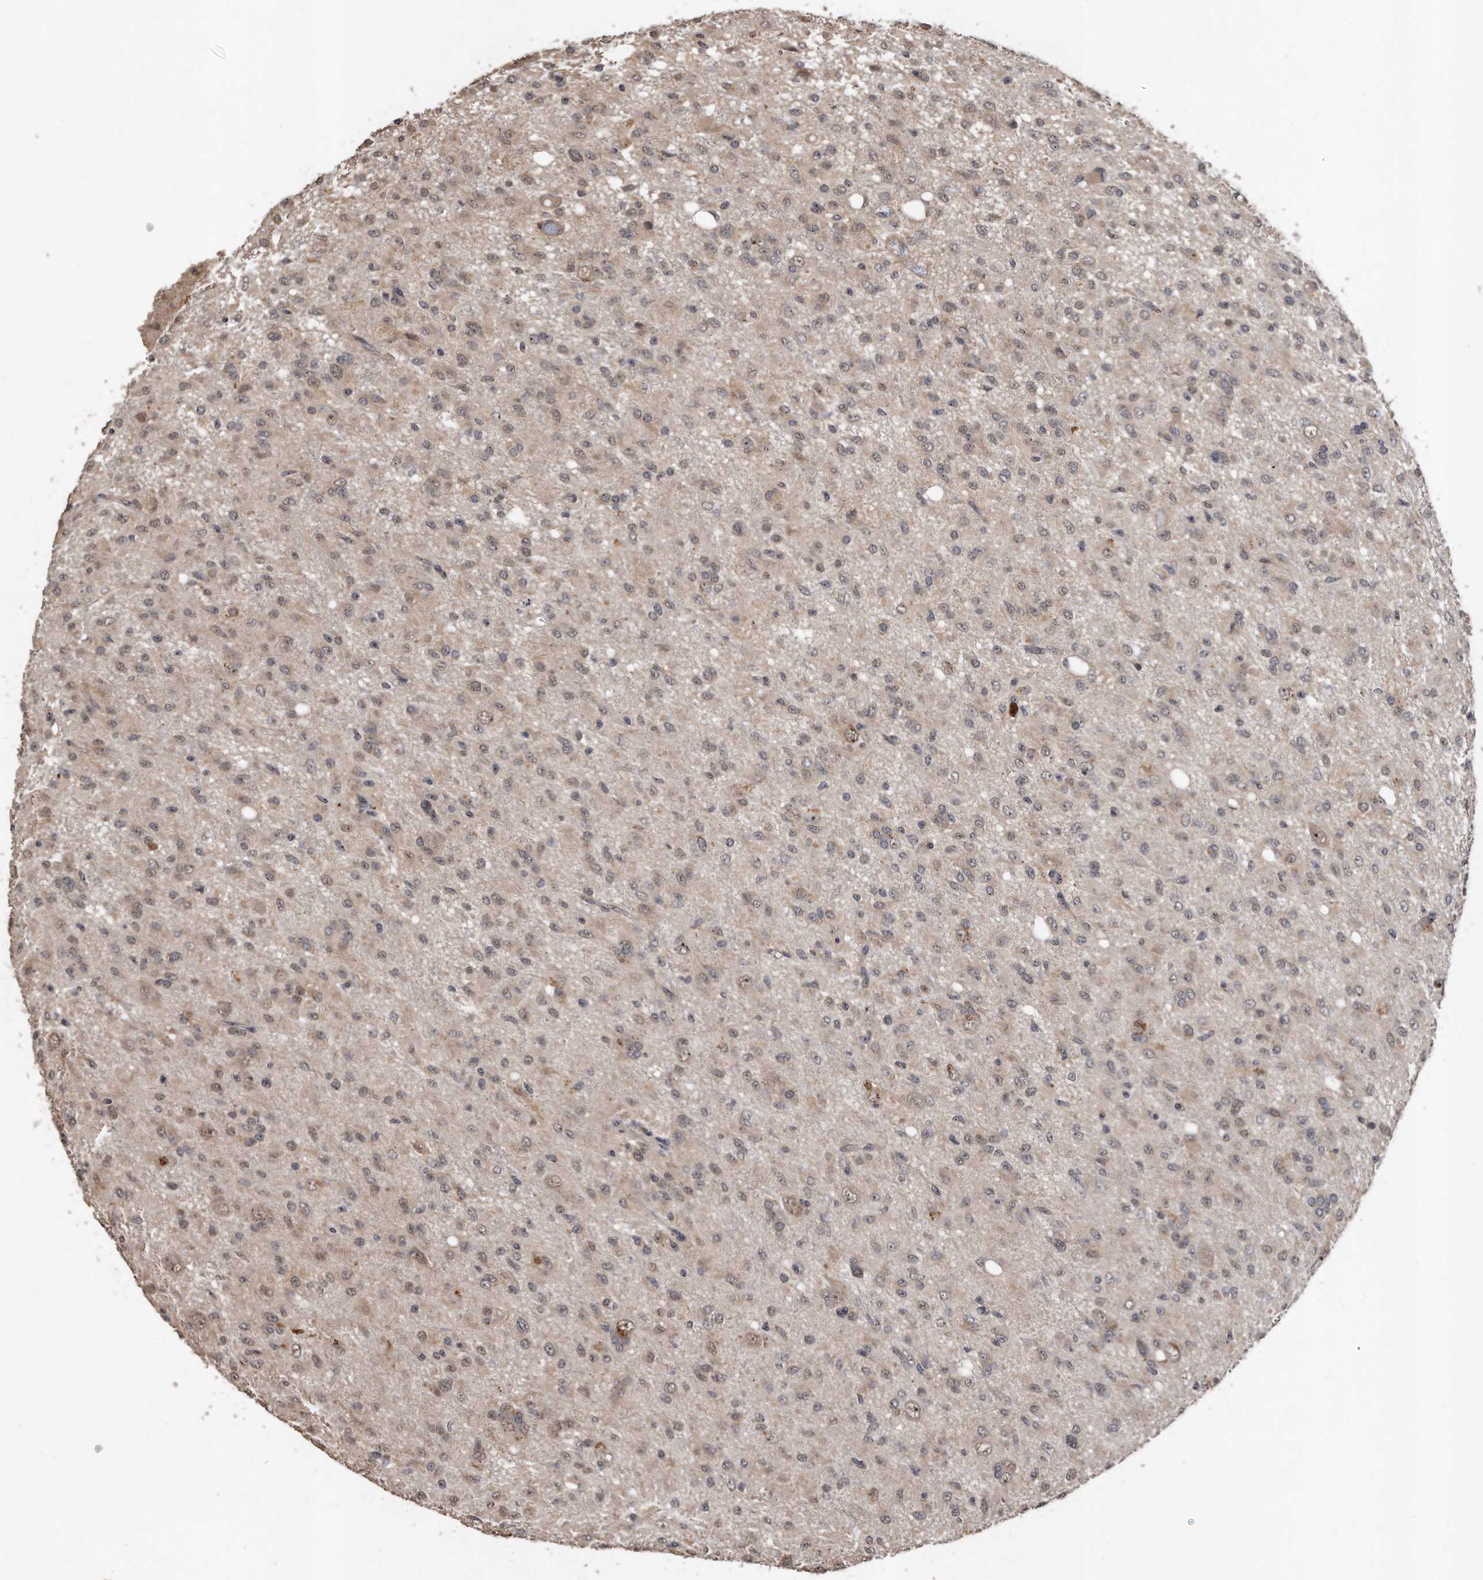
{"staining": {"intensity": "weak", "quantity": "25%-75%", "location": "nuclear"}, "tissue": "glioma", "cell_type": "Tumor cells", "image_type": "cancer", "snomed": [{"axis": "morphology", "description": "Glioma, malignant, High grade"}, {"axis": "topography", "description": "Brain"}], "caption": "This is a photomicrograph of immunohistochemistry staining of glioma, which shows weak positivity in the nuclear of tumor cells.", "gene": "PELO", "patient": {"sex": "female", "age": 59}}